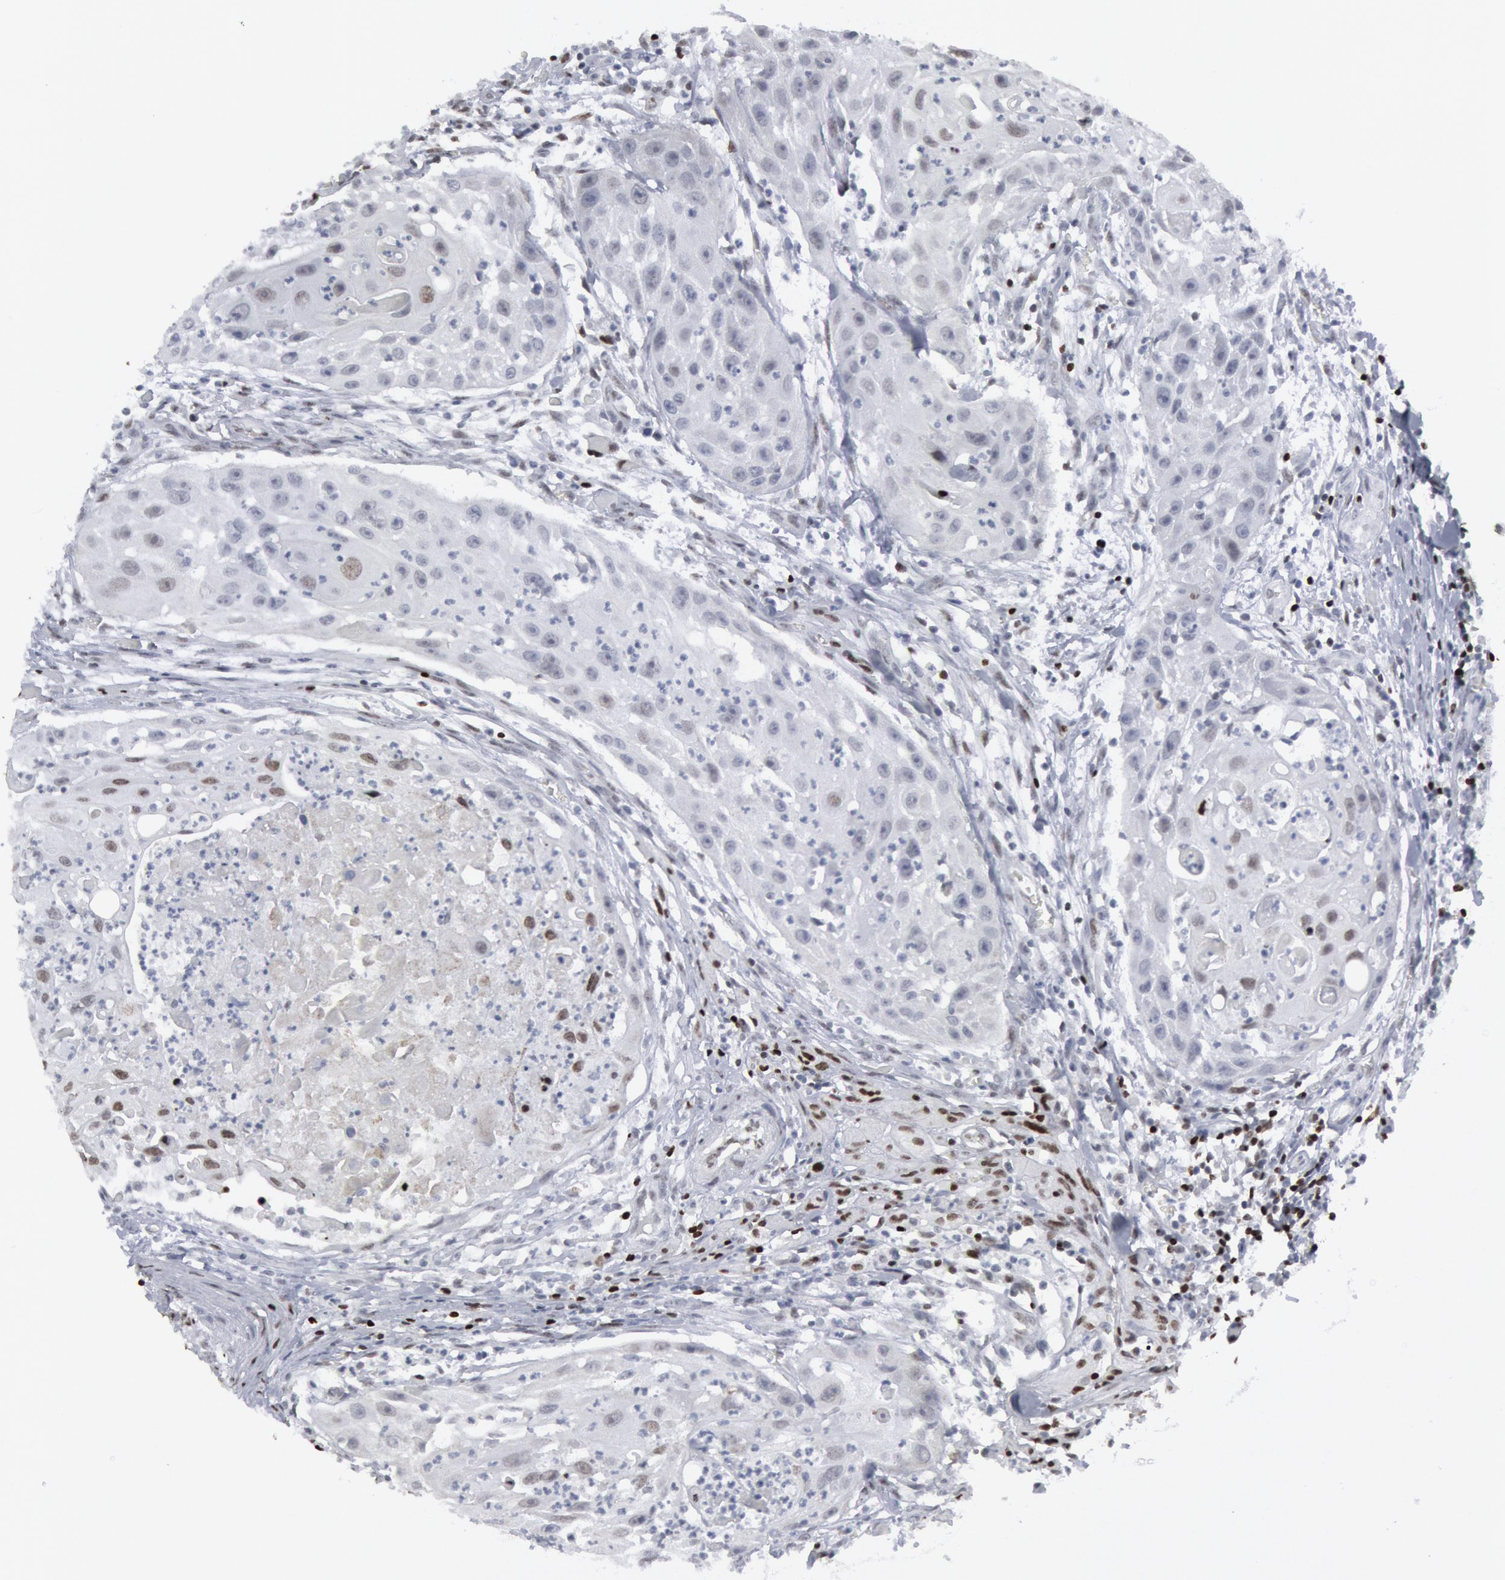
{"staining": {"intensity": "negative", "quantity": "none", "location": "none"}, "tissue": "head and neck cancer", "cell_type": "Tumor cells", "image_type": "cancer", "snomed": [{"axis": "morphology", "description": "Squamous cell carcinoma, NOS"}, {"axis": "topography", "description": "Head-Neck"}], "caption": "Immunohistochemical staining of human head and neck squamous cell carcinoma shows no significant expression in tumor cells.", "gene": "MECP2", "patient": {"sex": "male", "age": 64}}